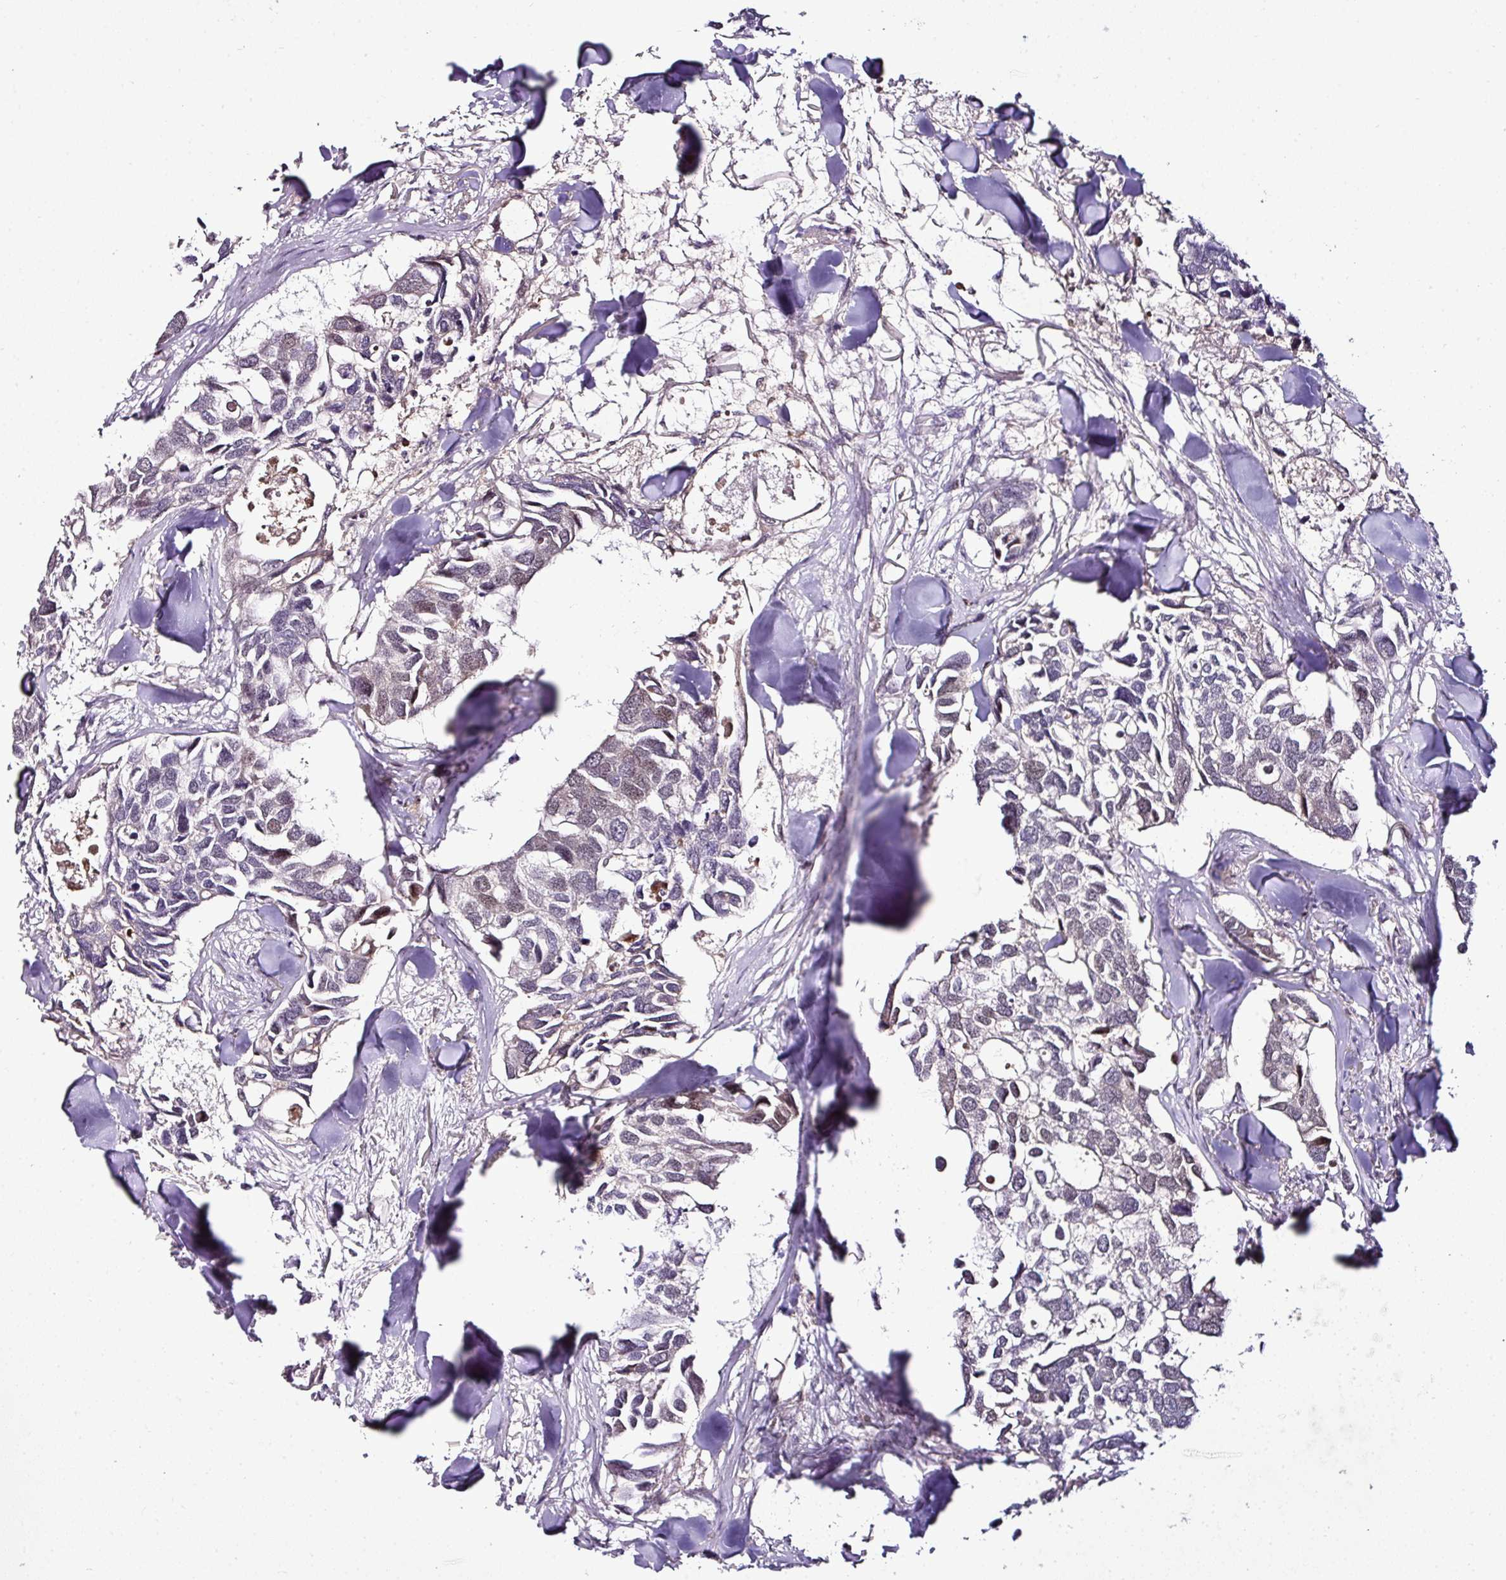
{"staining": {"intensity": "weak", "quantity": "<25%", "location": "nuclear"}, "tissue": "breast cancer", "cell_type": "Tumor cells", "image_type": "cancer", "snomed": [{"axis": "morphology", "description": "Duct carcinoma"}, {"axis": "topography", "description": "Breast"}], "caption": "Tumor cells show no significant protein expression in breast invasive ductal carcinoma.", "gene": "KLF16", "patient": {"sex": "female", "age": 83}}